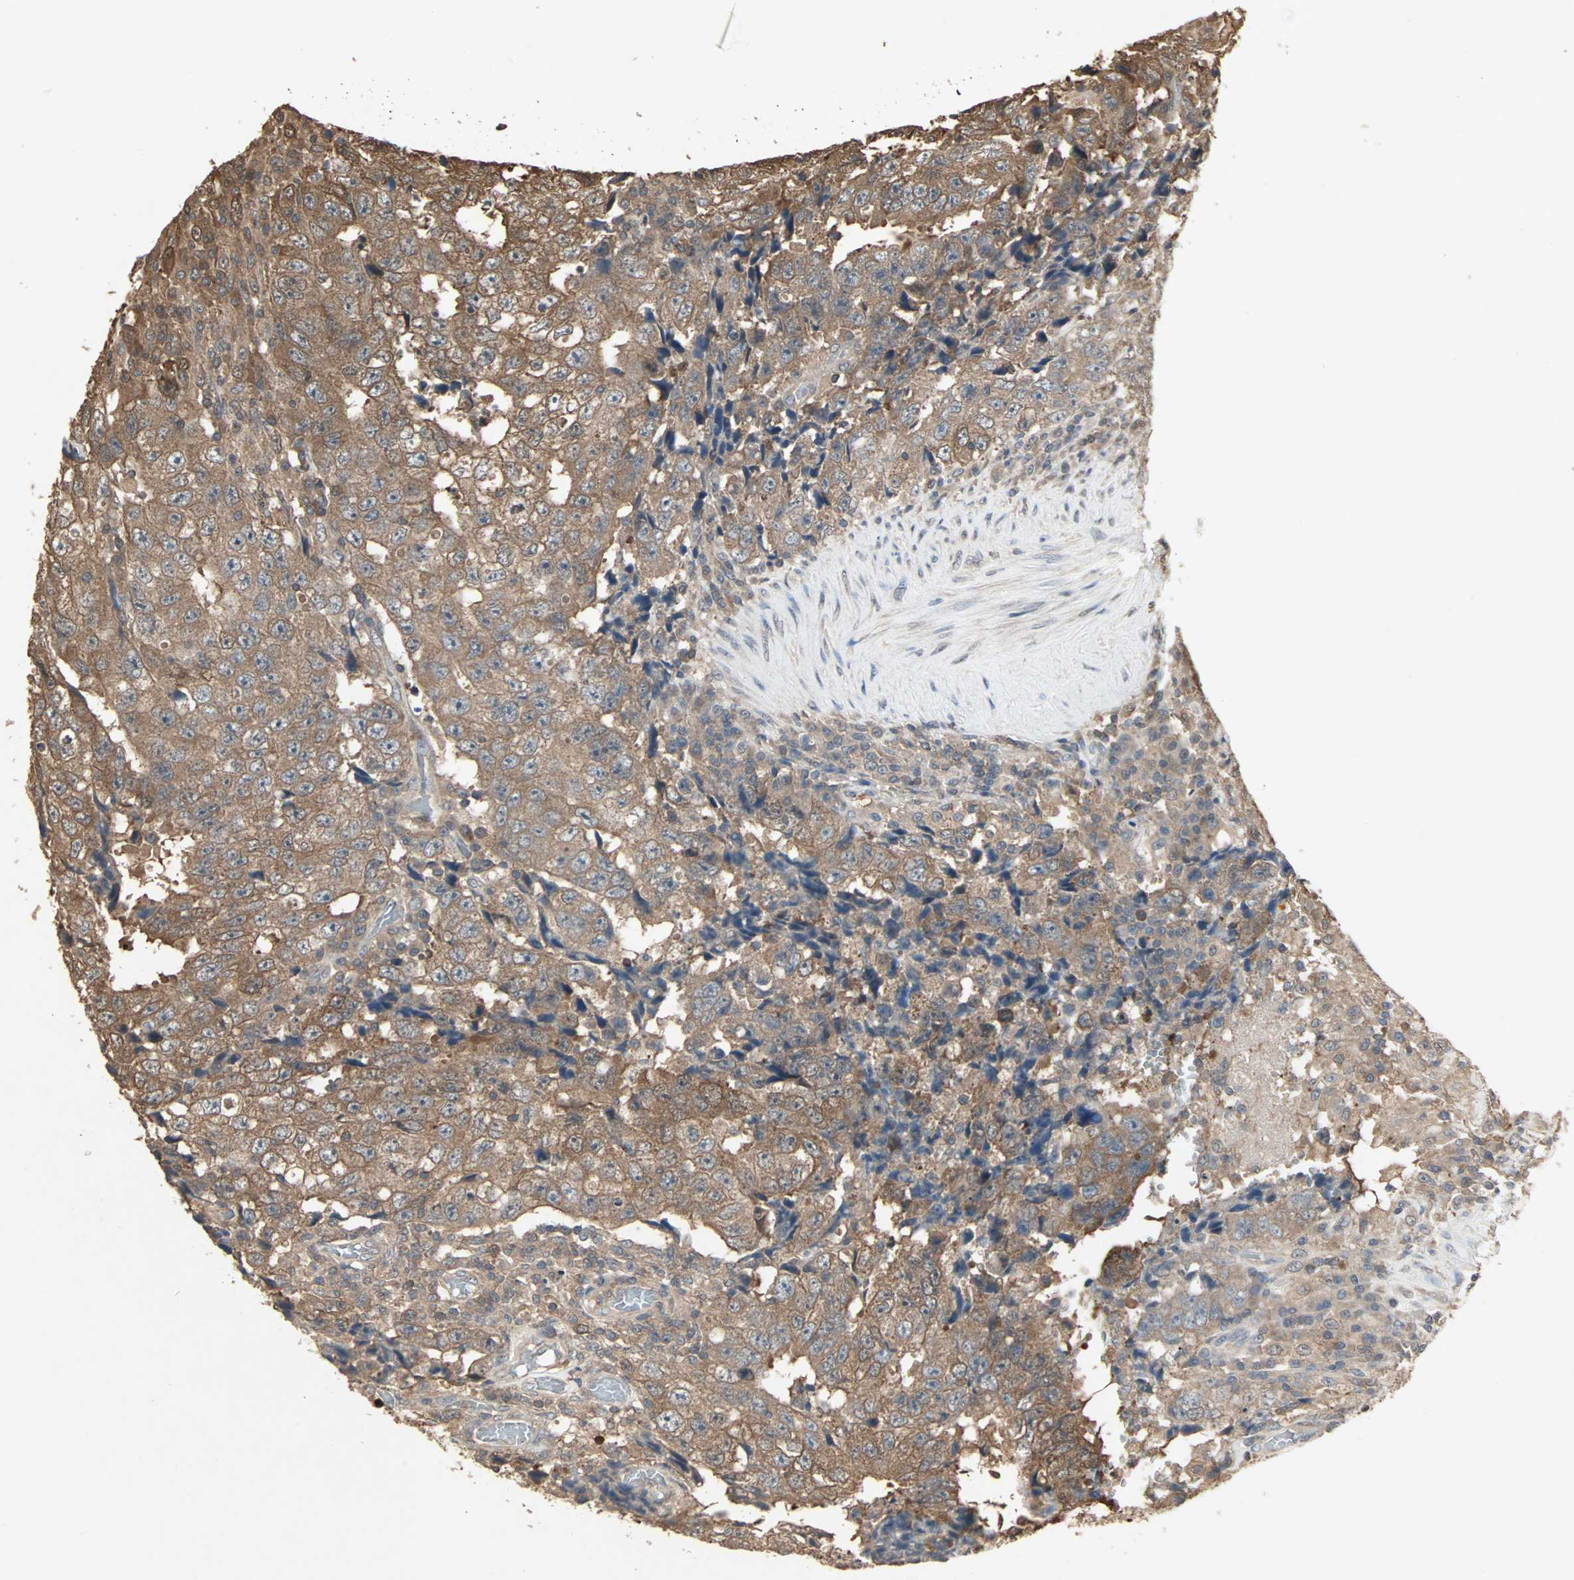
{"staining": {"intensity": "moderate", "quantity": ">75%", "location": "cytoplasmic/membranous"}, "tissue": "testis cancer", "cell_type": "Tumor cells", "image_type": "cancer", "snomed": [{"axis": "morphology", "description": "Necrosis, NOS"}, {"axis": "morphology", "description": "Carcinoma, Embryonal, NOS"}, {"axis": "topography", "description": "Testis"}], "caption": "Moderate cytoplasmic/membranous expression is present in approximately >75% of tumor cells in testis cancer.", "gene": "DRG2", "patient": {"sex": "male", "age": 19}}